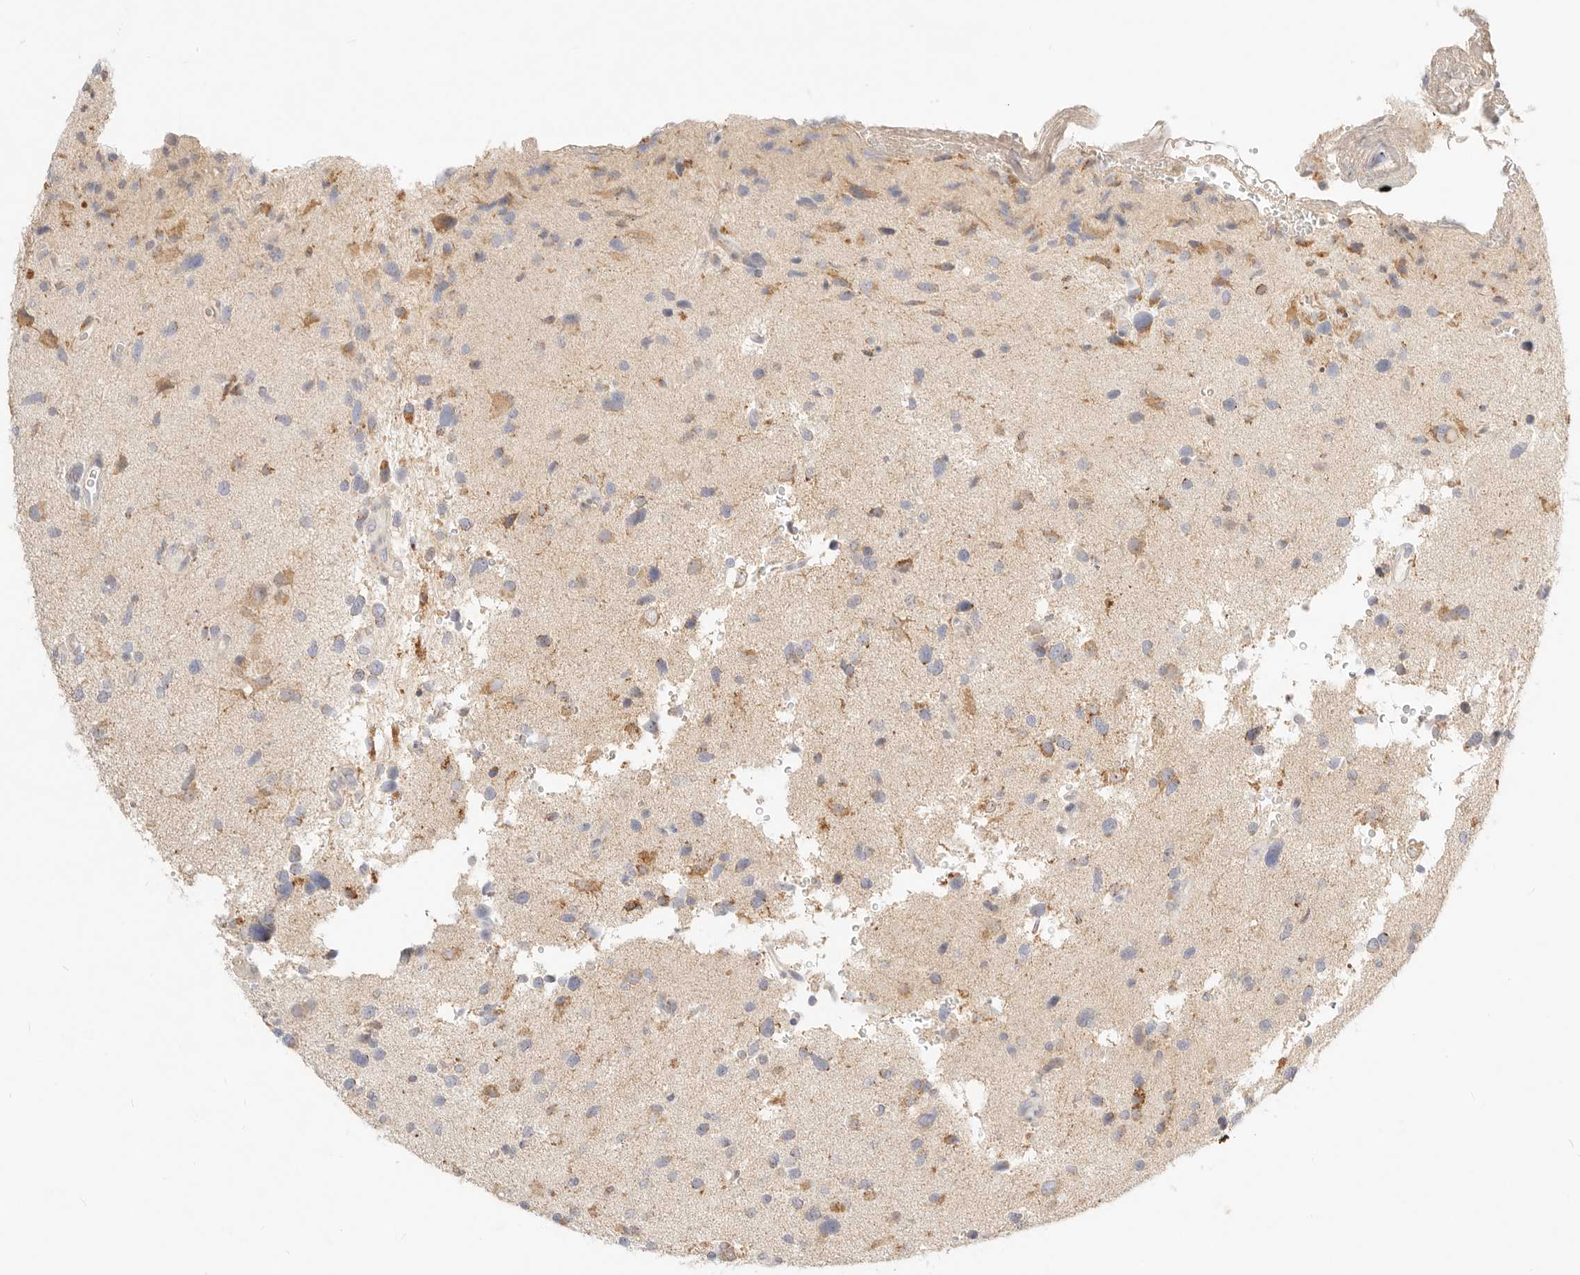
{"staining": {"intensity": "weak", "quantity": "<25%", "location": "cytoplasmic/membranous"}, "tissue": "glioma", "cell_type": "Tumor cells", "image_type": "cancer", "snomed": [{"axis": "morphology", "description": "Glioma, malignant, High grade"}, {"axis": "topography", "description": "Brain"}], "caption": "Tumor cells are negative for protein expression in human glioma.", "gene": "ACOX1", "patient": {"sex": "male", "age": 33}}